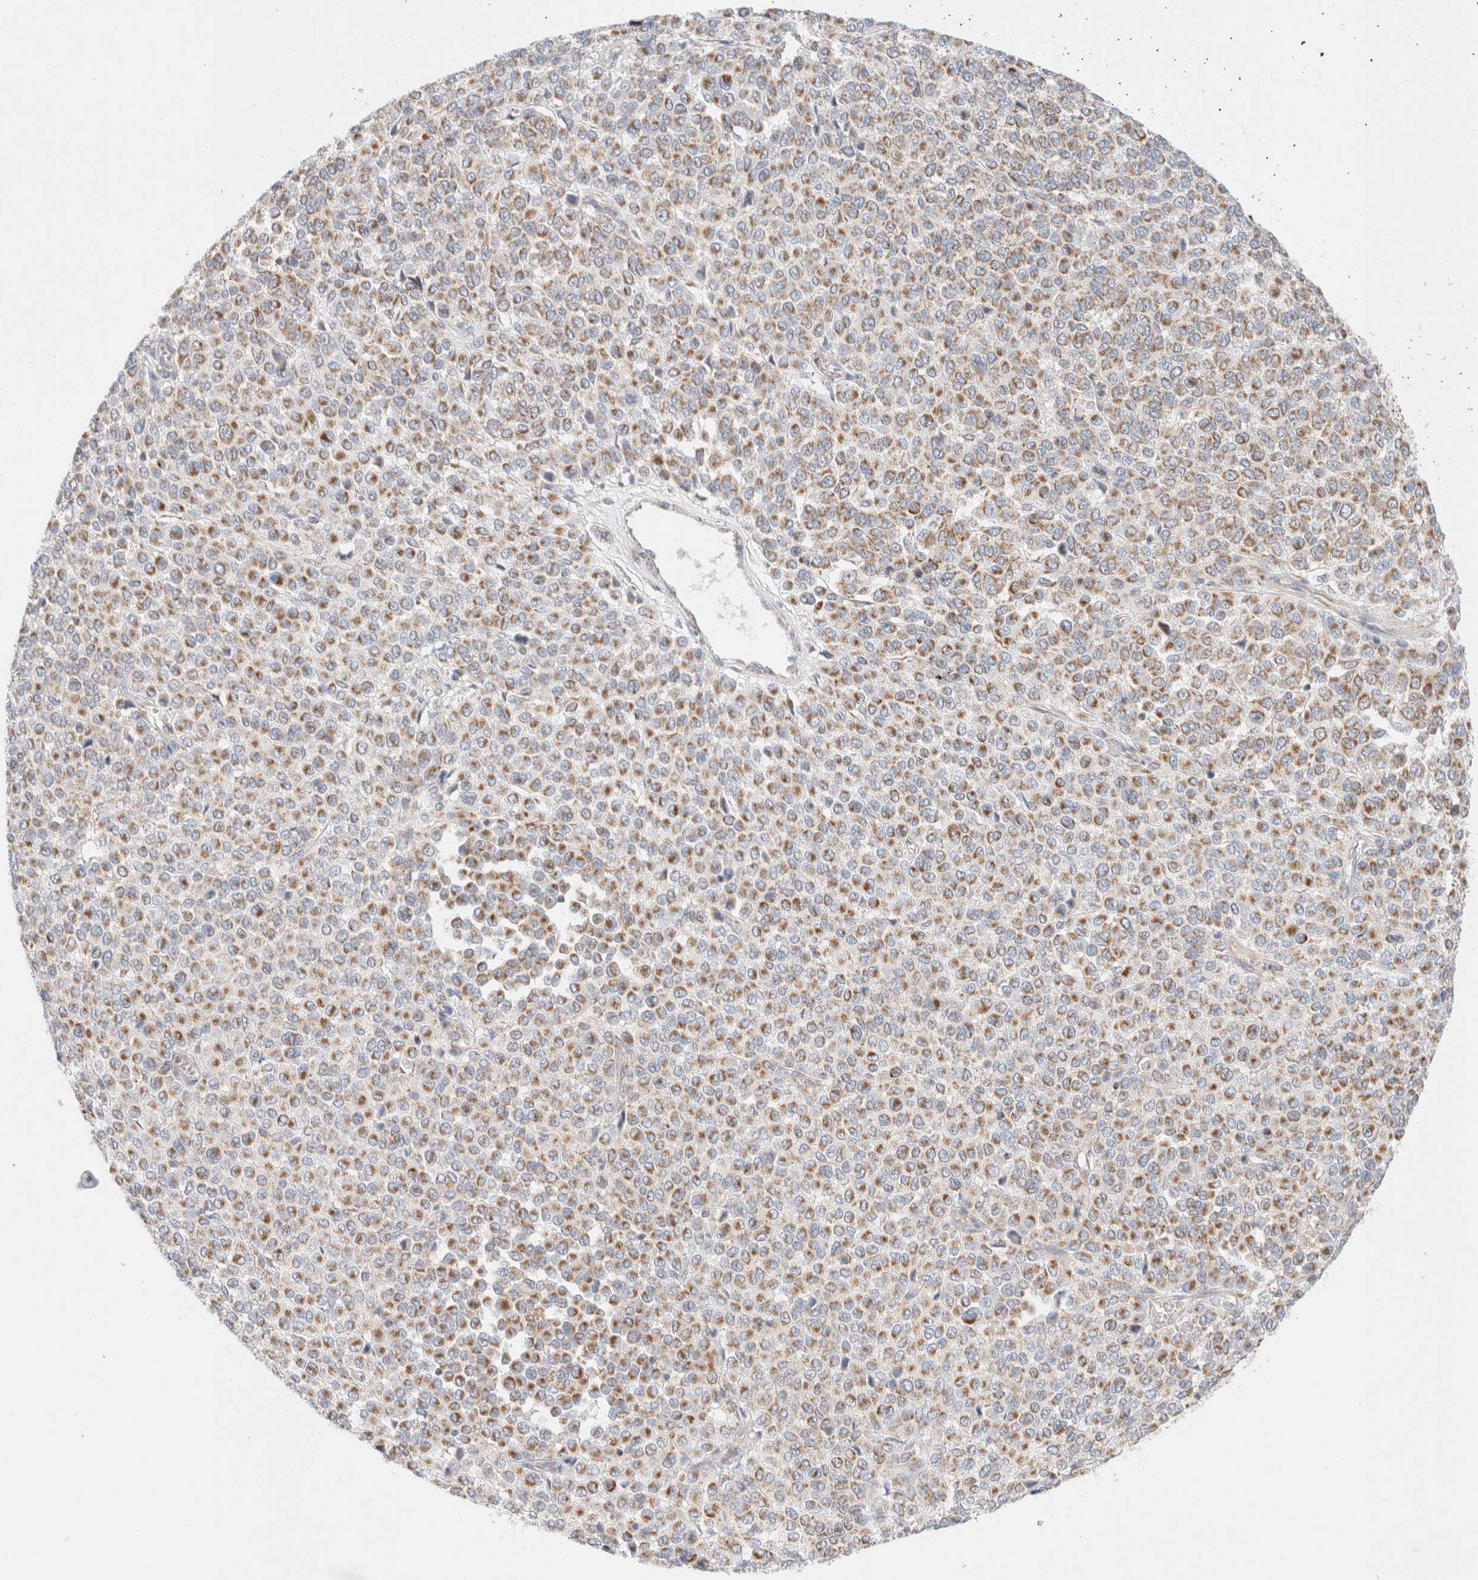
{"staining": {"intensity": "moderate", "quantity": ">75%", "location": "cytoplasmic/membranous"}, "tissue": "melanoma", "cell_type": "Tumor cells", "image_type": "cancer", "snomed": [{"axis": "morphology", "description": "Malignant melanoma, Metastatic site"}, {"axis": "topography", "description": "Pancreas"}], "caption": "Melanoma stained for a protein reveals moderate cytoplasmic/membranous positivity in tumor cells. (brown staining indicates protein expression, while blue staining denotes nuclei).", "gene": "MRM3", "patient": {"sex": "female", "age": 30}}